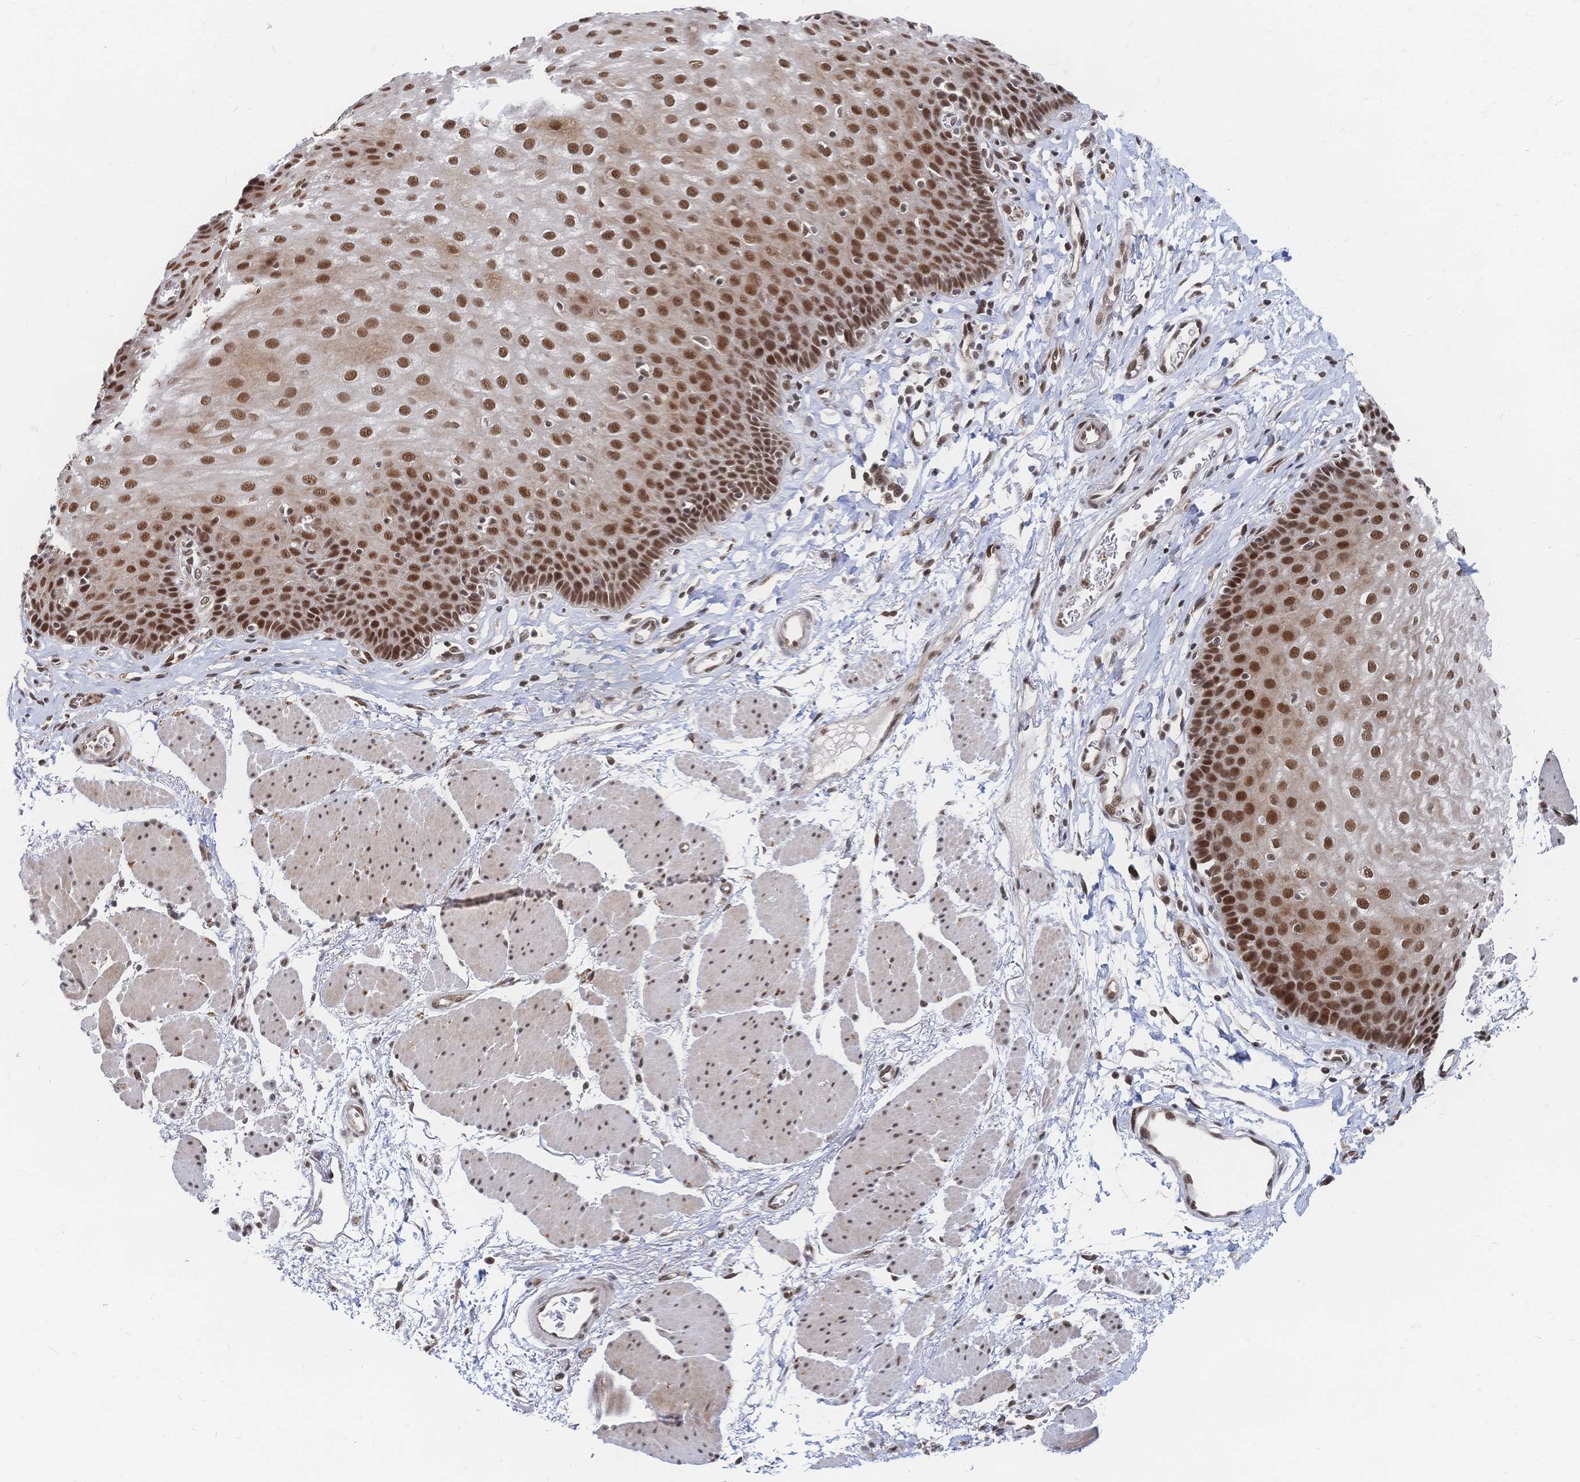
{"staining": {"intensity": "moderate", "quantity": ">75%", "location": "nuclear"}, "tissue": "esophagus", "cell_type": "Squamous epithelial cells", "image_type": "normal", "snomed": [{"axis": "morphology", "description": "Normal tissue, NOS"}, {"axis": "topography", "description": "Esophagus"}], "caption": "An immunohistochemistry histopathology image of unremarkable tissue is shown. Protein staining in brown shows moderate nuclear positivity in esophagus within squamous epithelial cells. (Stains: DAB (3,3'-diaminobenzidine) in brown, nuclei in blue, Microscopy: brightfield microscopy at high magnification).", "gene": "NELFA", "patient": {"sex": "female", "age": 81}}